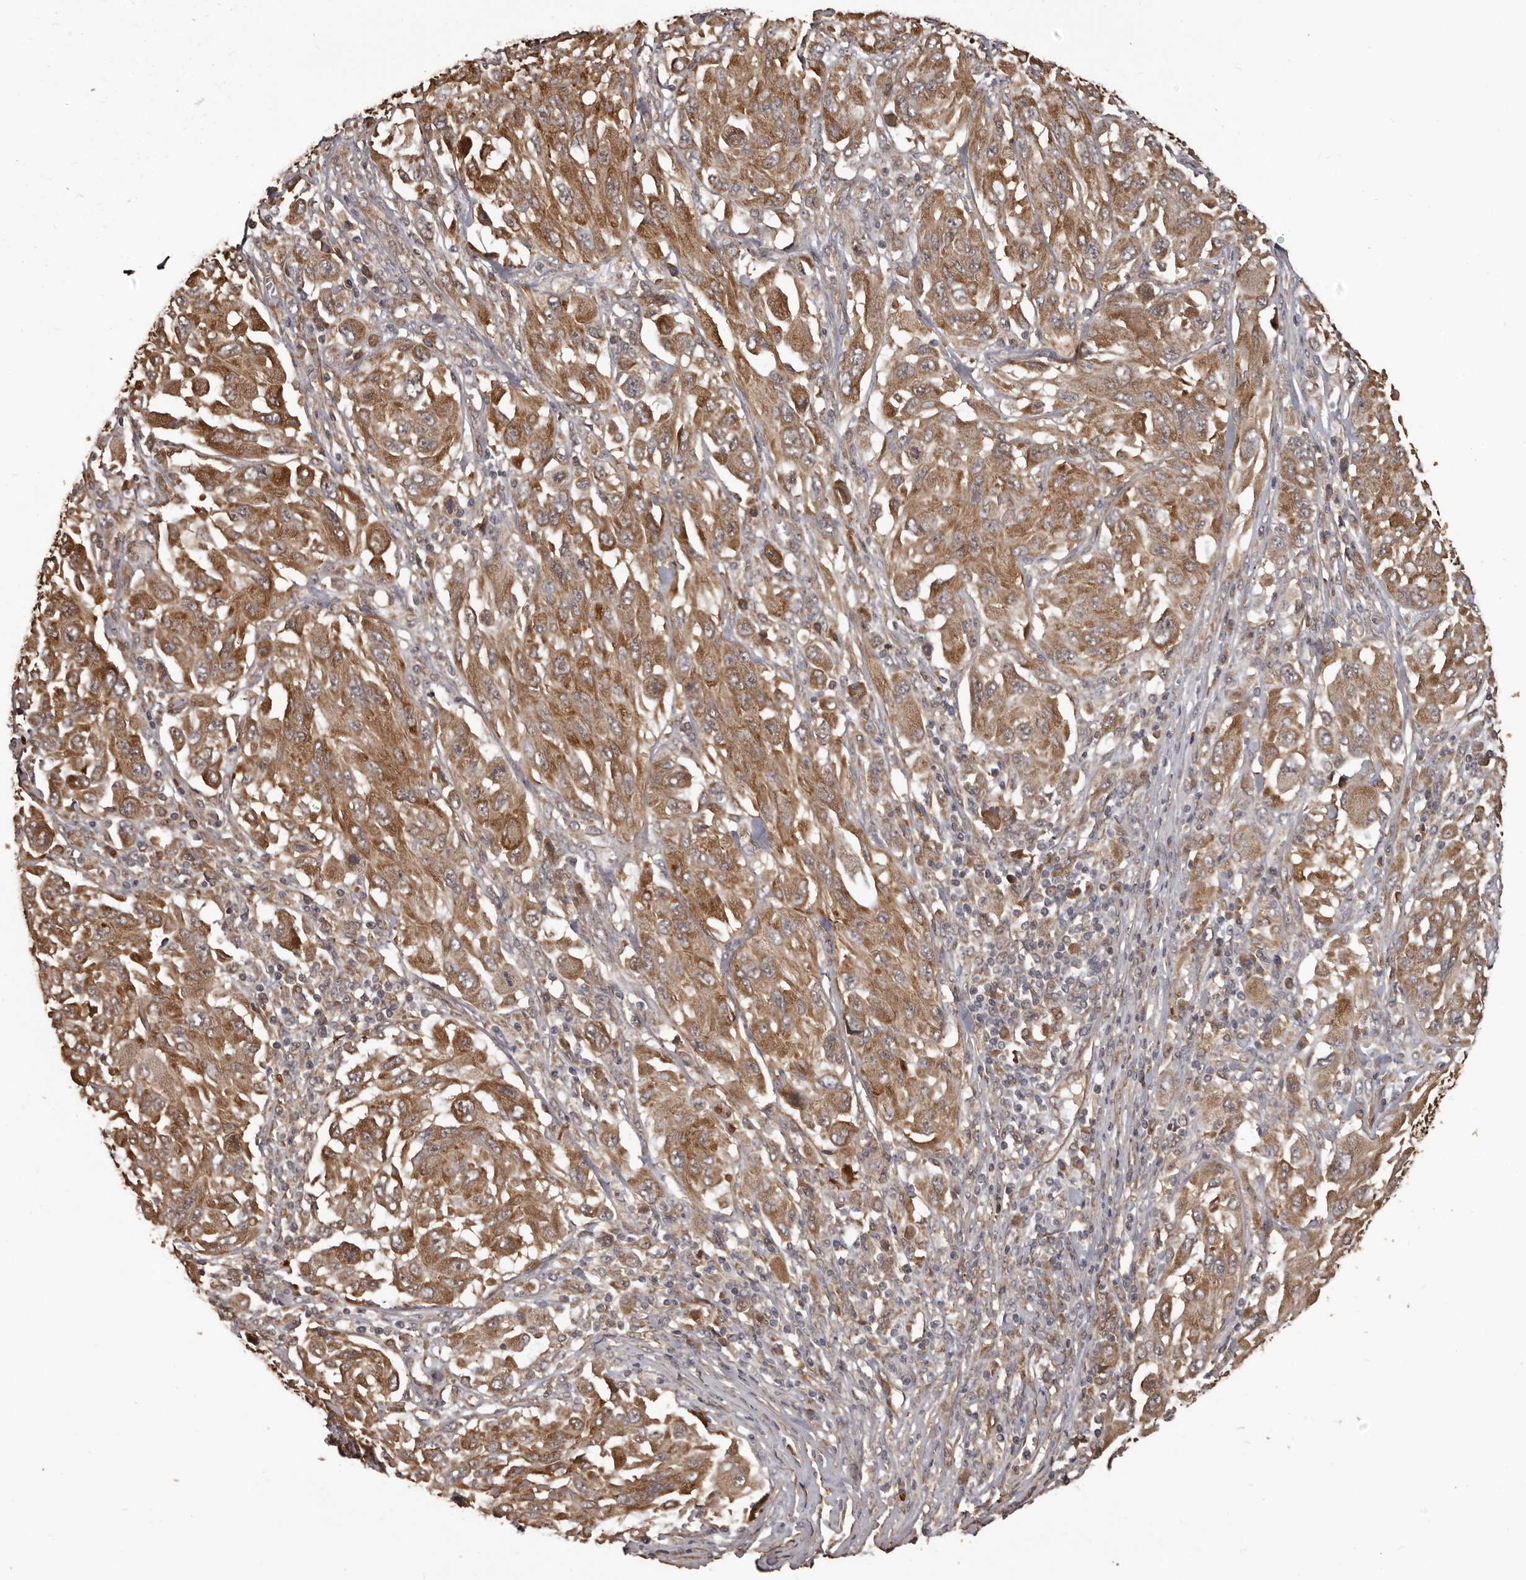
{"staining": {"intensity": "moderate", "quantity": ">75%", "location": "cytoplasmic/membranous"}, "tissue": "melanoma", "cell_type": "Tumor cells", "image_type": "cancer", "snomed": [{"axis": "morphology", "description": "Malignant melanoma, NOS"}, {"axis": "topography", "description": "Skin"}], "caption": "Melanoma stained with a protein marker displays moderate staining in tumor cells.", "gene": "SLITRK6", "patient": {"sex": "female", "age": 91}}